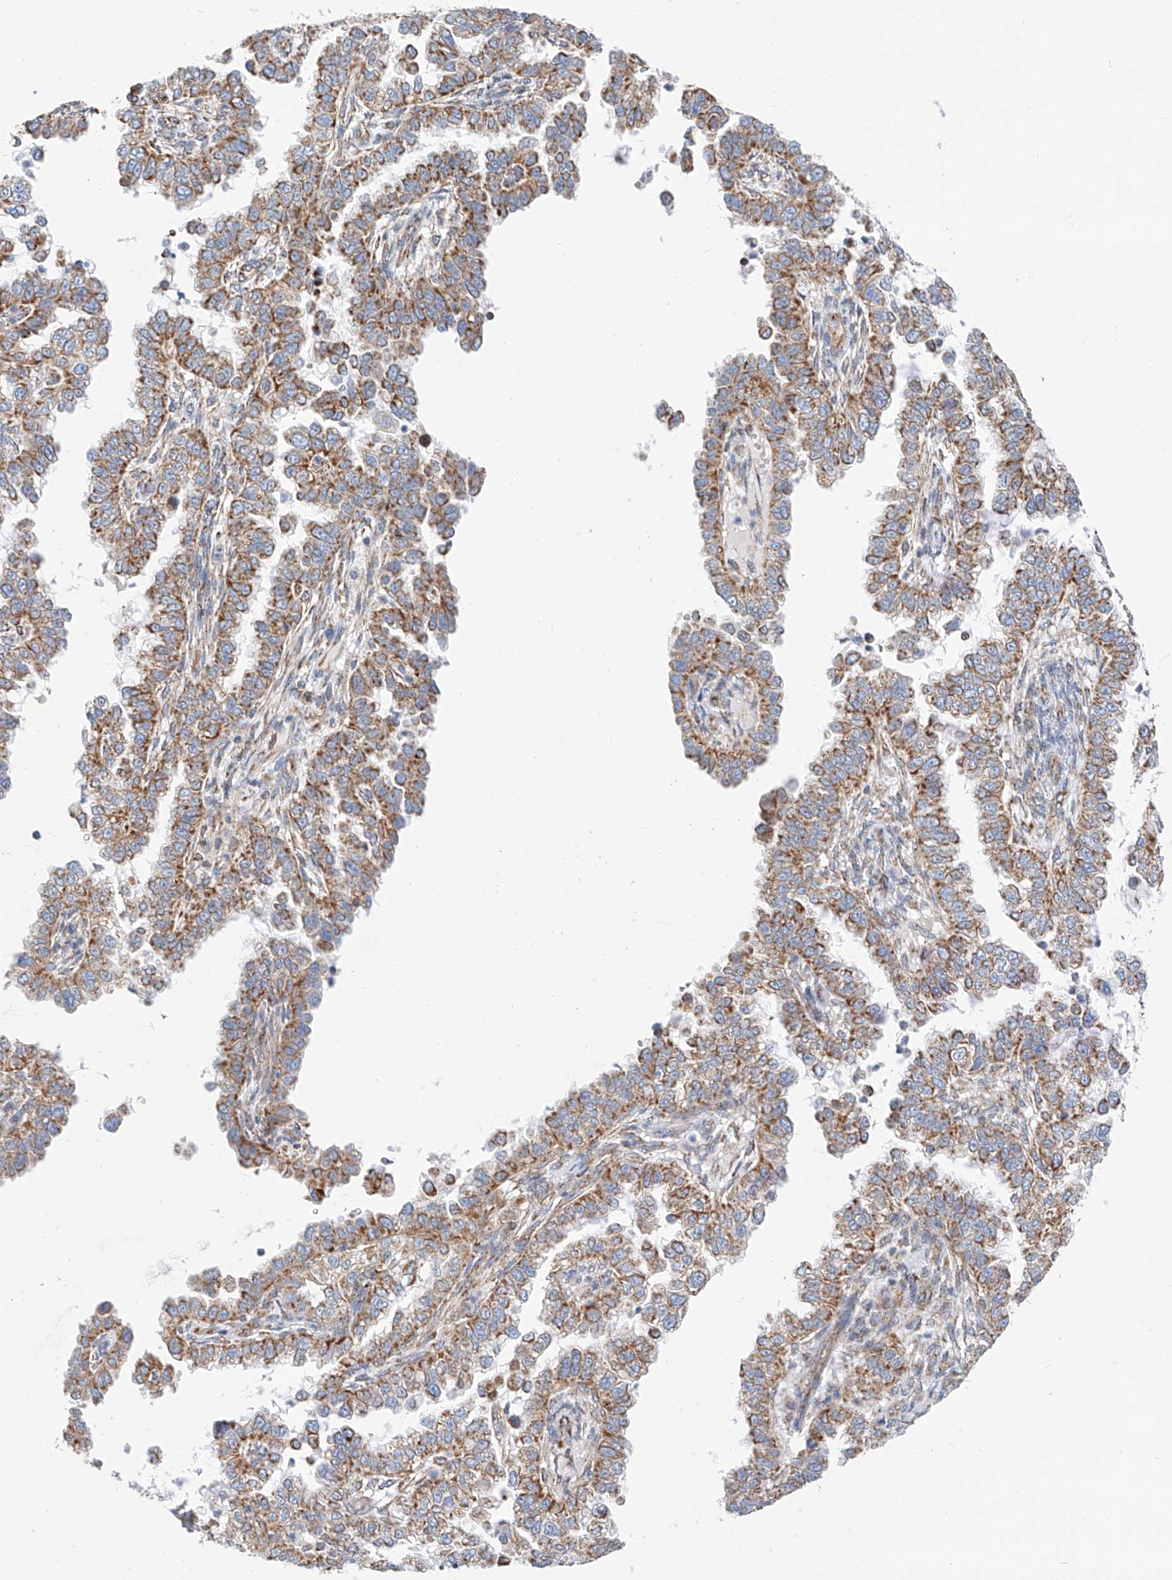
{"staining": {"intensity": "moderate", "quantity": ">75%", "location": "cytoplasmic/membranous"}, "tissue": "endometrial cancer", "cell_type": "Tumor cells", "image_type": "cancer", "snomed": [{"axis": "morphology", "description": "Adenocarcinoma, NOS"}, {"axis": "topography", "description": "Endometrium"}], "caption": "IHC of adenocarcinoma (endometrial) exhibits medium levels of moderate cytoplasmic/membranous expression in approximately >75% of tumor cells.", "gene": "NDUFV3", "patient": {"sex": "female", "age": 85}}